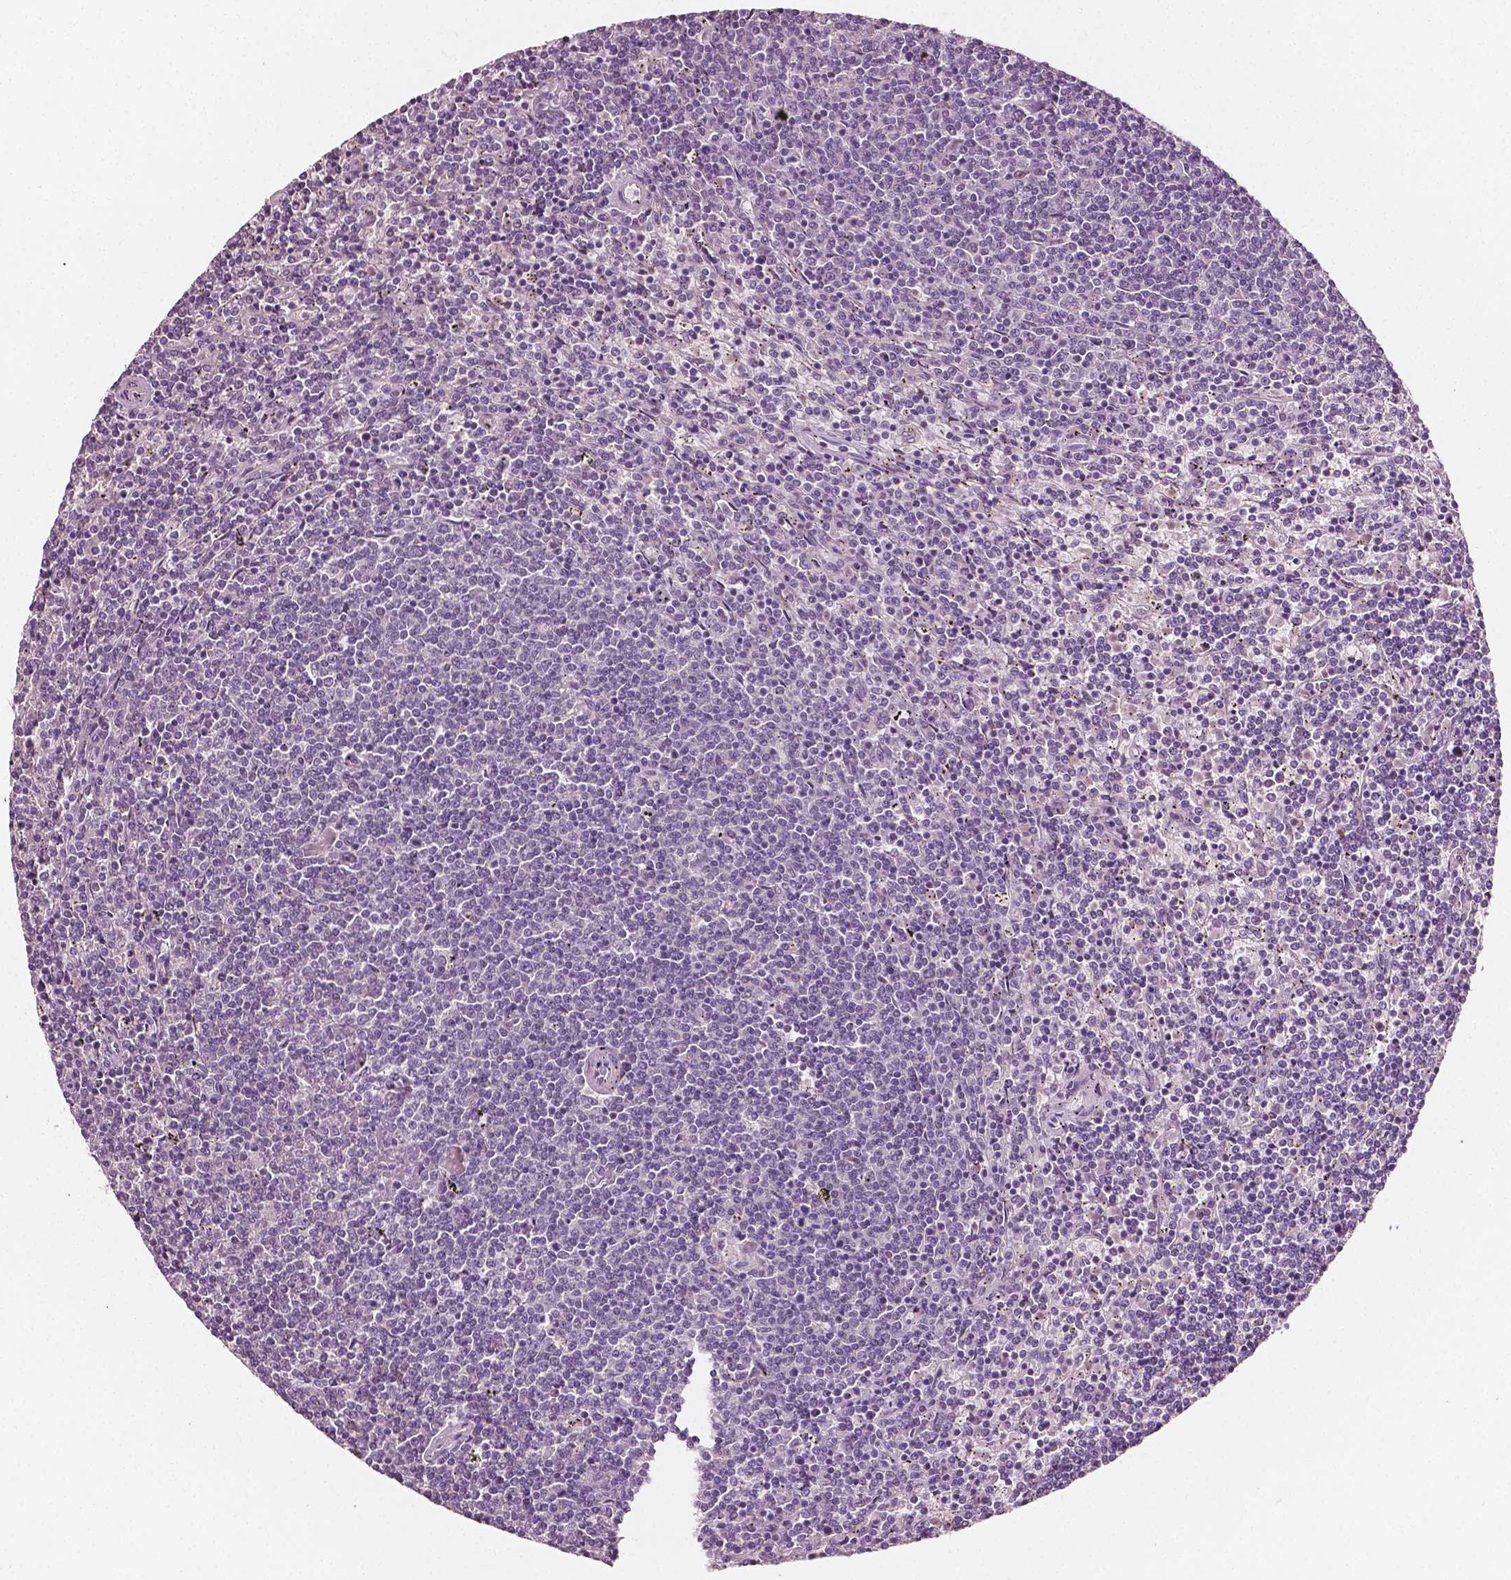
{"staining": {"intensity": "negative", "quantity": "none", "location": "none"}, "tissue": "lymphoma", "cell_type": "Tumor cells", "image_type": "cancer", "snomed": [{"axis": "morphology", "description": "Malignant lymphoma, non-Hodgkin's type, Low grade"}, {"axis": "topography", "description": "Spleen"}], "caption": "Image shows no protein positivity in tumor cells of low-grade malignant lymphoma, non-Hodgkin's type tissue. (DAB immunohistochemistry (IHC) visualized using brightfield microscopy, high magnification).", "gene": "PLA2R1", "patient": {"sex": "female", "age": 50}}